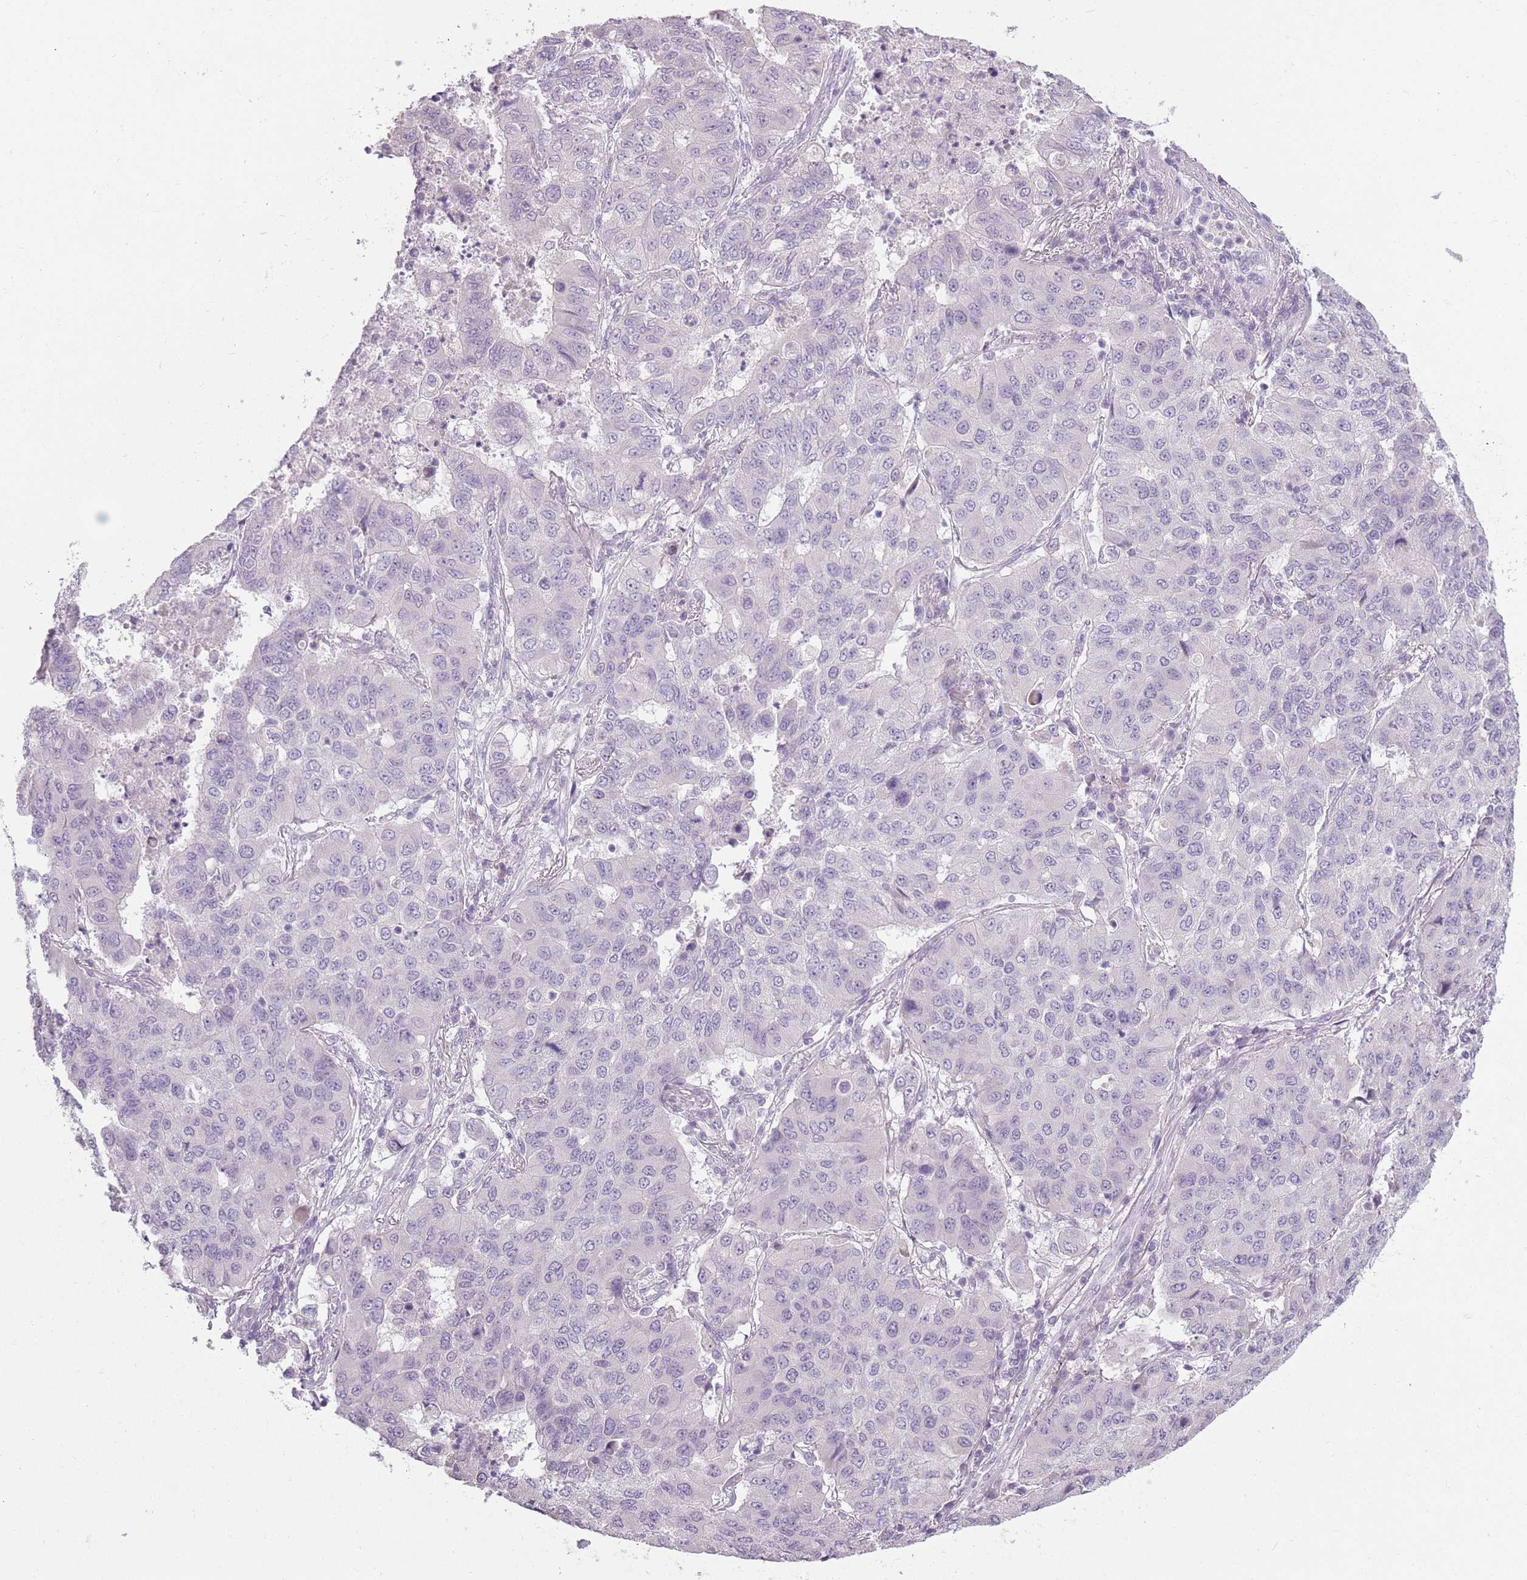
{"staining": {"intensity": "negative", "quantity": "none", "location": "none"}, "tissue": "lung cancer", "cell_type": "Tumor cells", "image_type": "cancer", "snomed": [{"axis": "morphology", "description": "Squamous cell carcinoma, NOS"}, {"axis": "topography", "description": "Lung"}], "caption": "Immunohistochemistry histopathology image of human lung squamous cell carcinoma stained for a protein (brown), which displays no positivity in tumor cells.", "gene": "ZBTB24", "patient": {"sex": "male", "age": 74}}